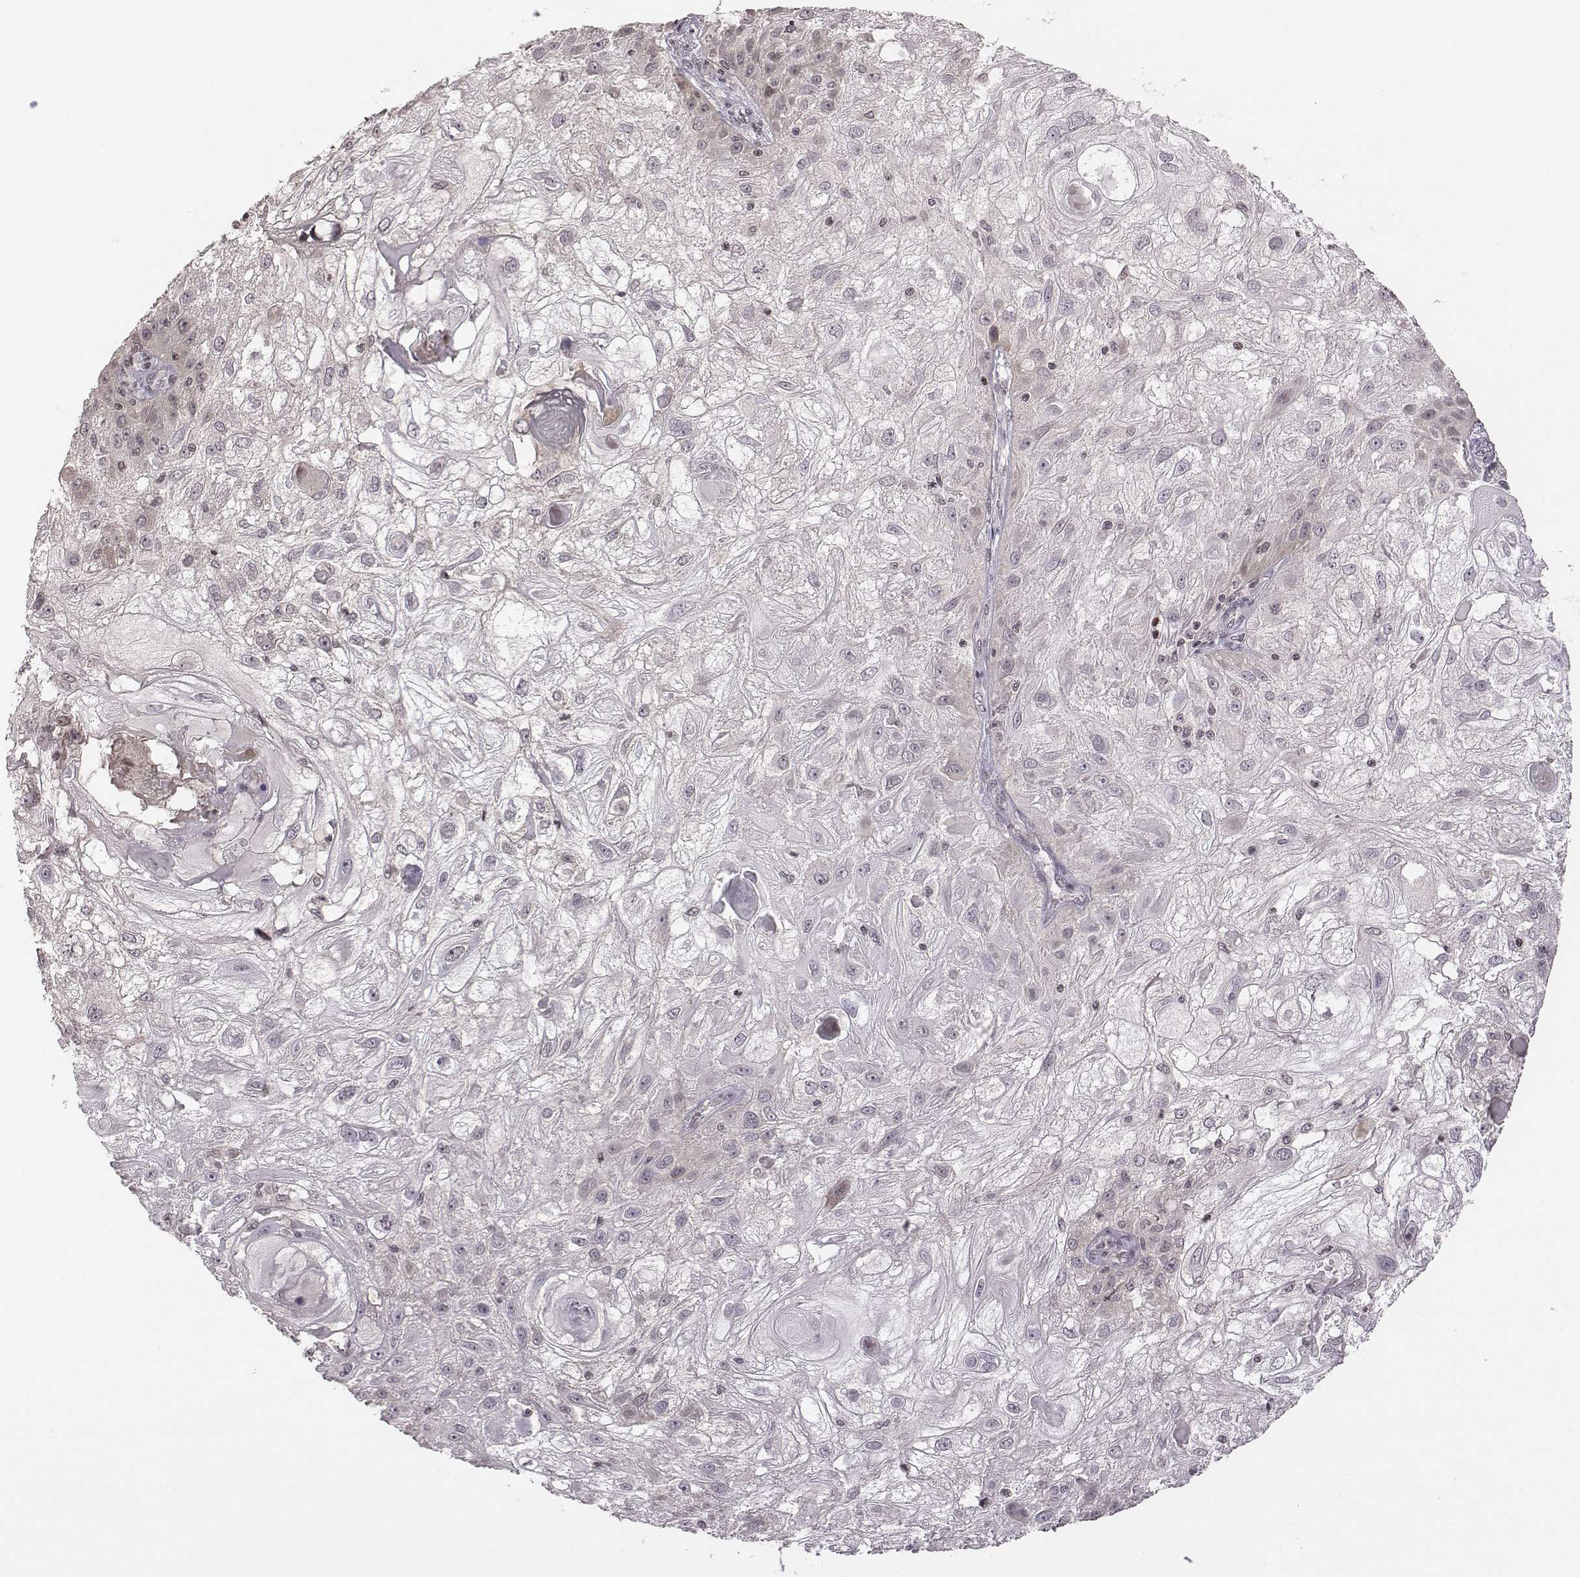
{"staining": {"intensity": "negative", "quantity": "none", "location": "none"}, "tissue": "skin cancer", "cell_type": "Tumor cells", "image_type": "cancer", "snomed": [{"axis": "morphology", "description": "Normal tissue, NOS"}, {"axis": "morphology", "description": "Squamous cell carcinoma, NOS"}, {"axis": "topography", "description": "Skin"}], "caption": "IHC histopathology image of human skin cancer (squamous cell carcinoma) stained for a protein (brown), which demonstrates no staining in tumor cells. (Brightfield microscopy of DAB immunohistochemistry at high magnification).", "gene": "GRM4", "patient": {"sex": "female", "age": 83}}